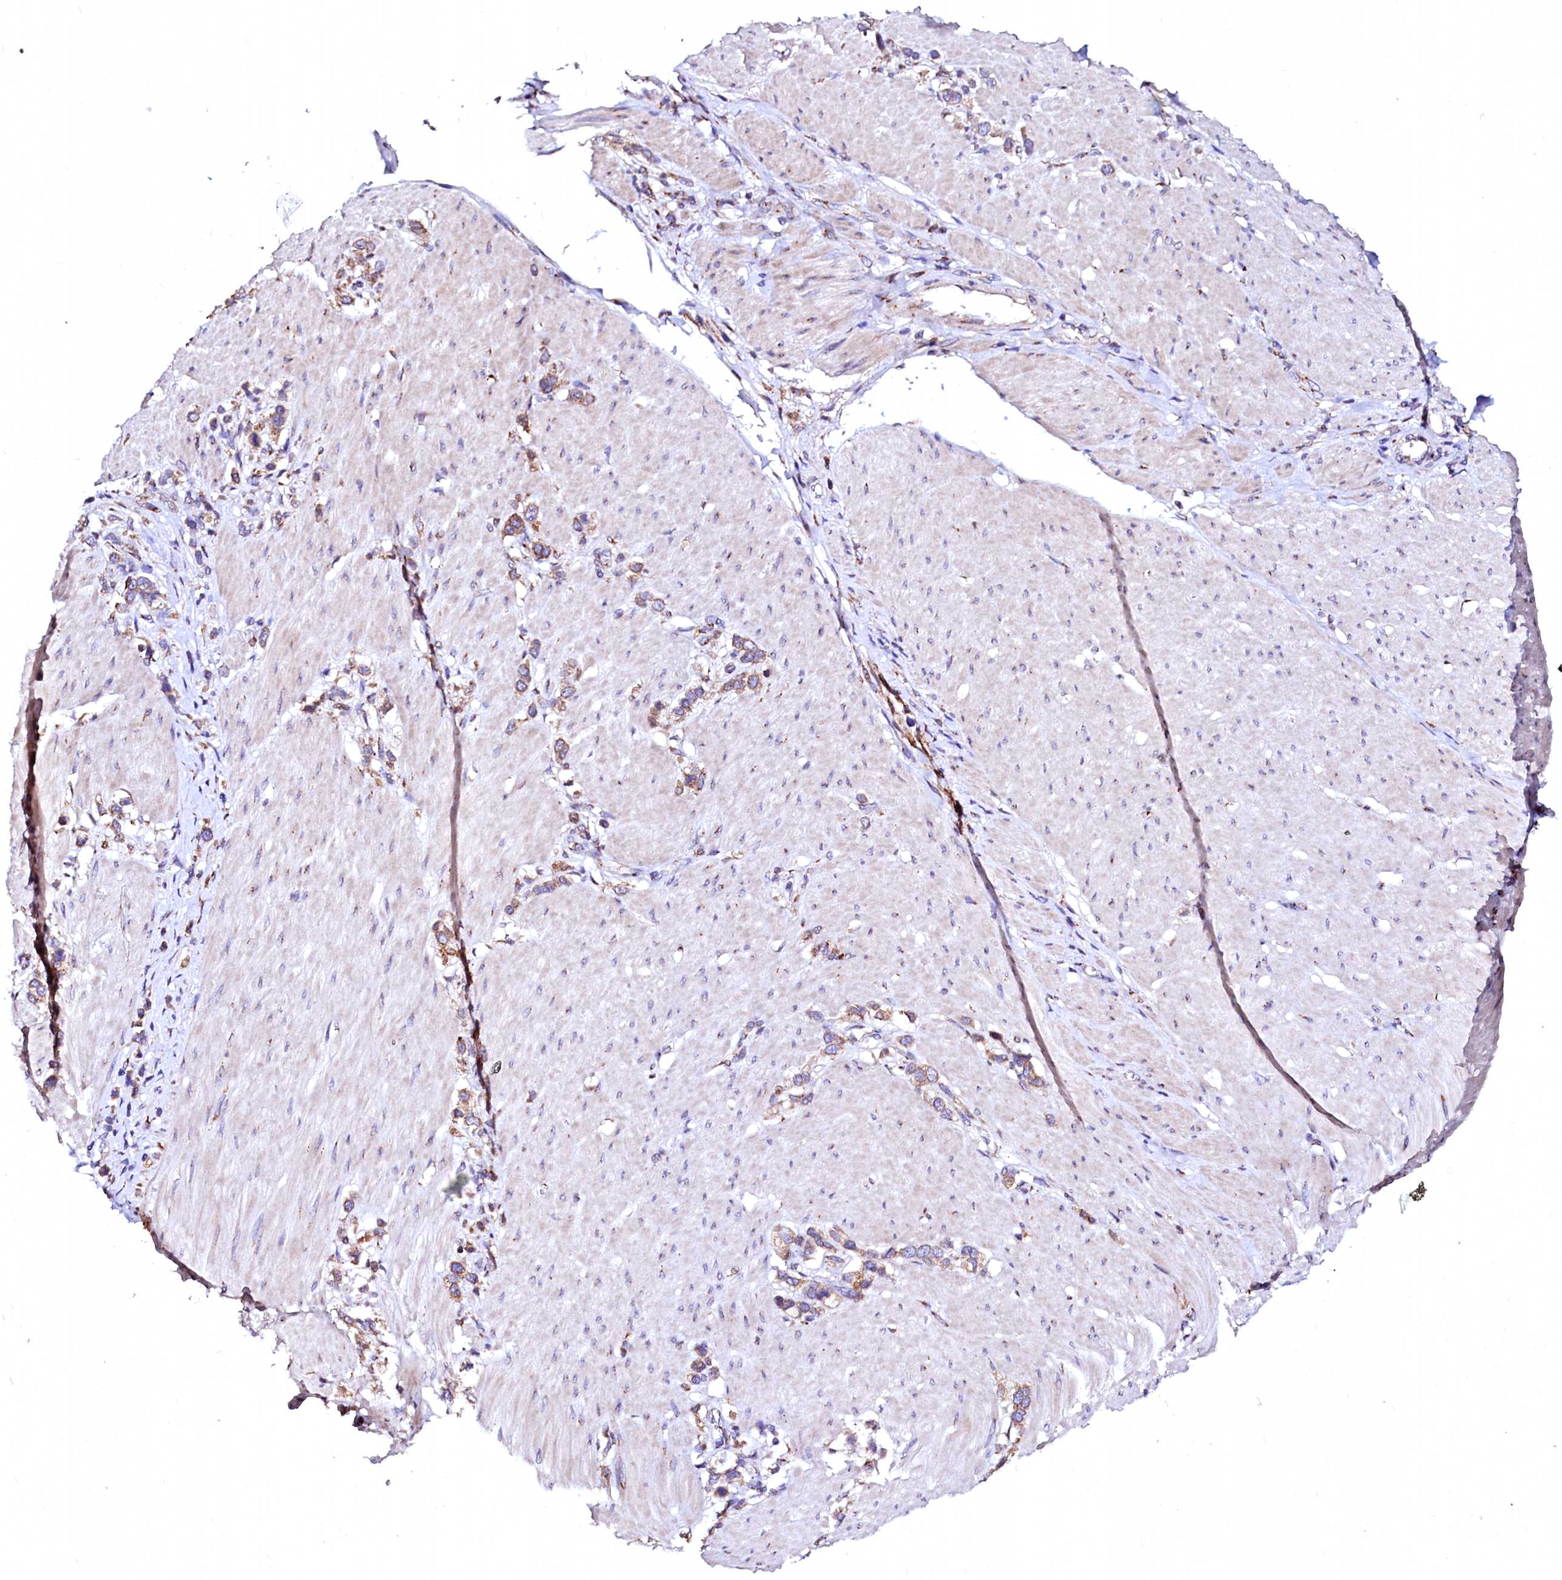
{"staining": {"intensity": "moderate", "quantity": ">75%", "location": "cytoplasmic/membranous"}, "tissue": "stomach cancer", "cell_type": "Tumor cells", "image_type": "cancer", "snomed": [{"axis": "morphology", "description": "Normal tissue, NOS"}, {"axis": "morphology", "description": "Adenocarcinoma, NOS"}, {"axis": "topography", "description": "Stomach, upper"}, {"axis": "topography", "description": "Stomach"}], "caption": "DAB immunohistochemical staining of stomach adenocarcinoma displays moderate cytoplasmic/membranous protein expression in approximately >75% of tumor cells. The staining was performed using DAB (3,3'-diaminobenzidine), with brown indicating positive protein expression. Nuclei are stained blue with hematoxylin.", "gene": "LMAN1", "patient": {"sex": "female", "age": 65}}